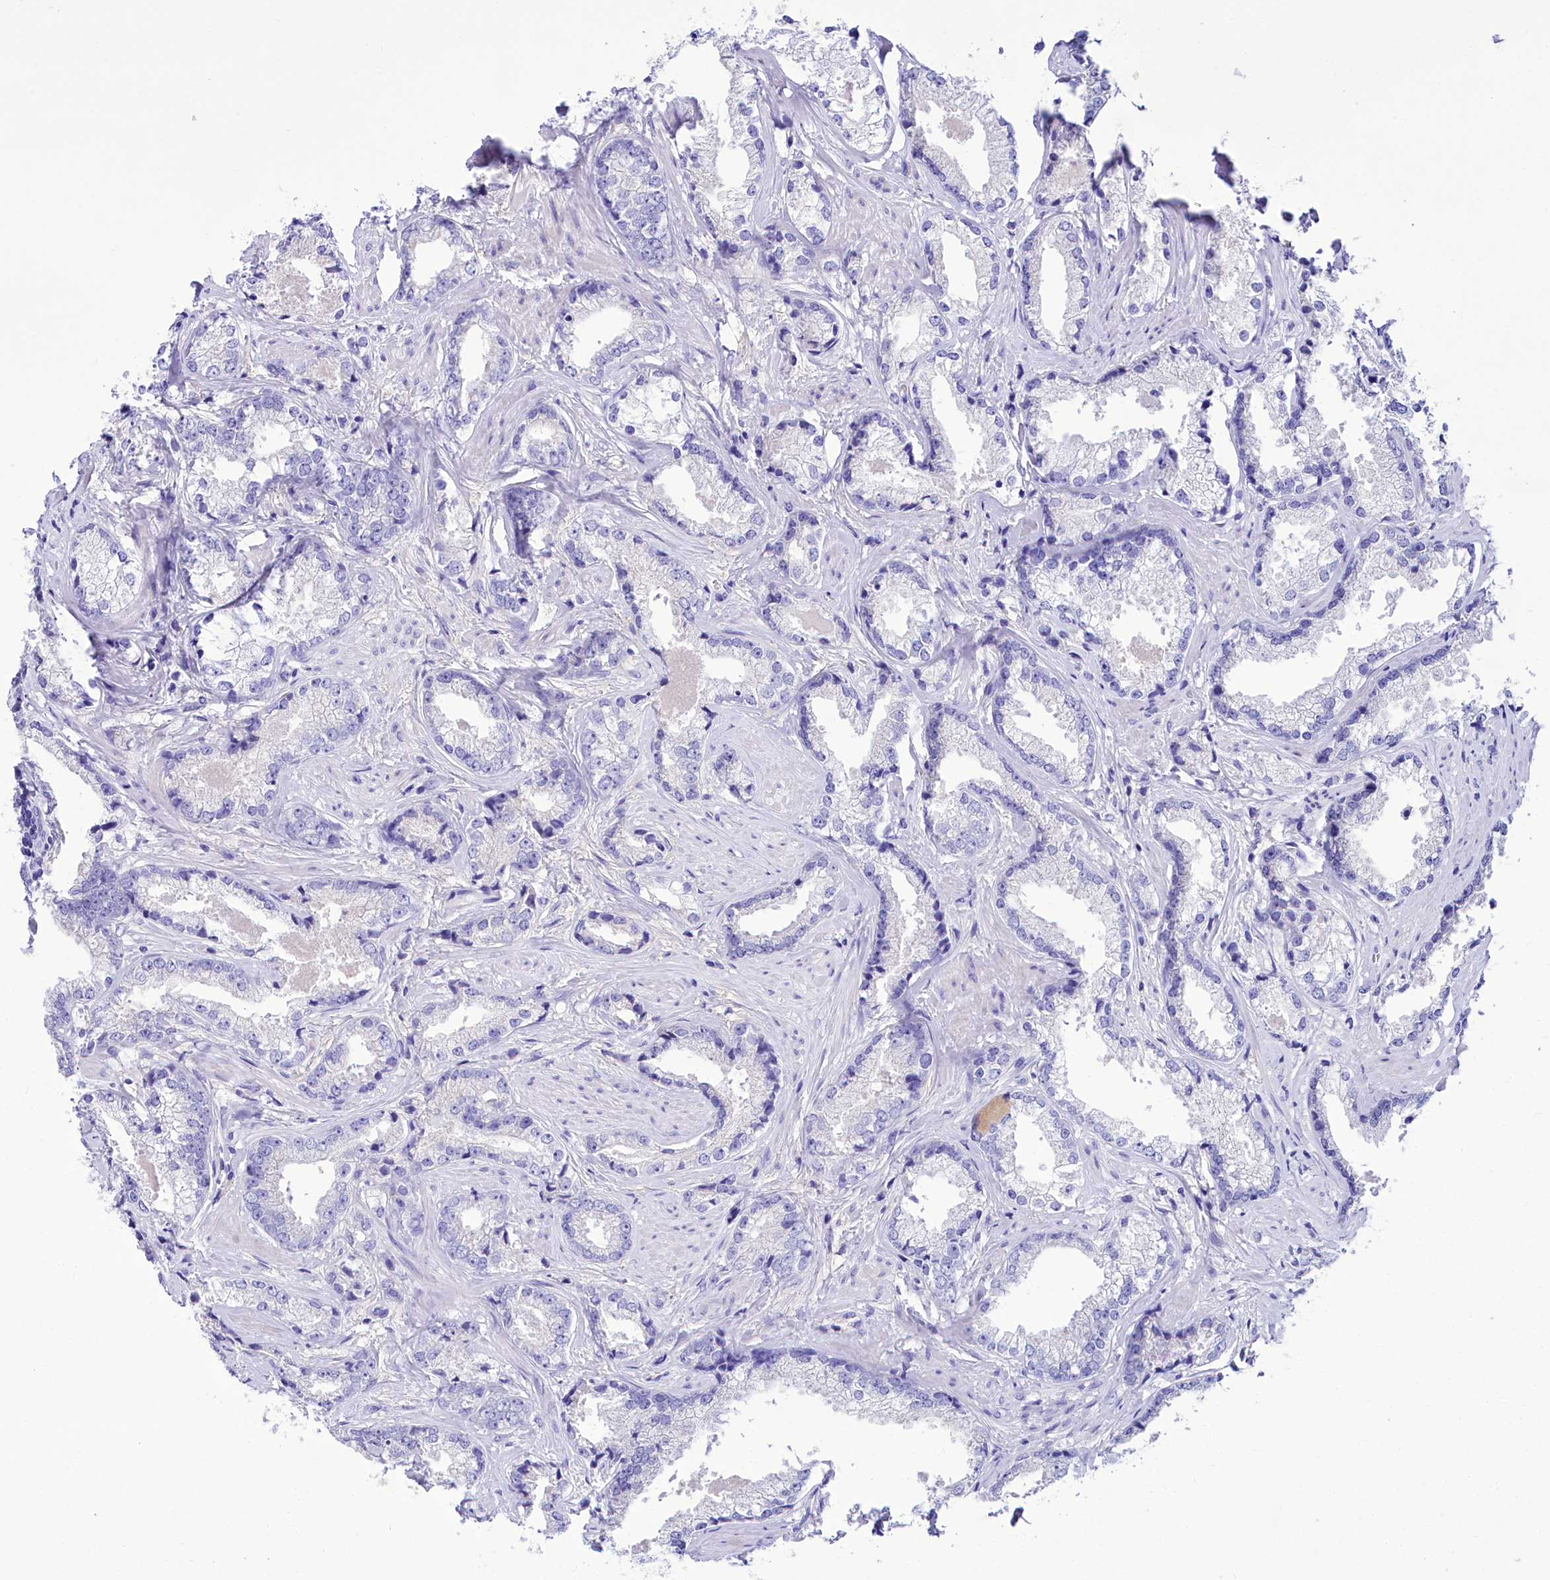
{"staining": {"intensity": "negative", "quantity": "none", "location": "none"}, "tissue": "prostate cancer", "cell_type": "Tumor cells", "image_type": "cancer", "snomed": [{"axis": "morphology", "description": "Adenocarcinoma, High grade"}, {"axis": "topography", "description": "Prostate"}], "caption": "DAB immunohistochemical staining of prostate cancer (high-grade adenocarcinoma) shows no significant positivity in tumor cells.", "gene": "TTC36", "patient": {"sex": "male", "age": 66}}